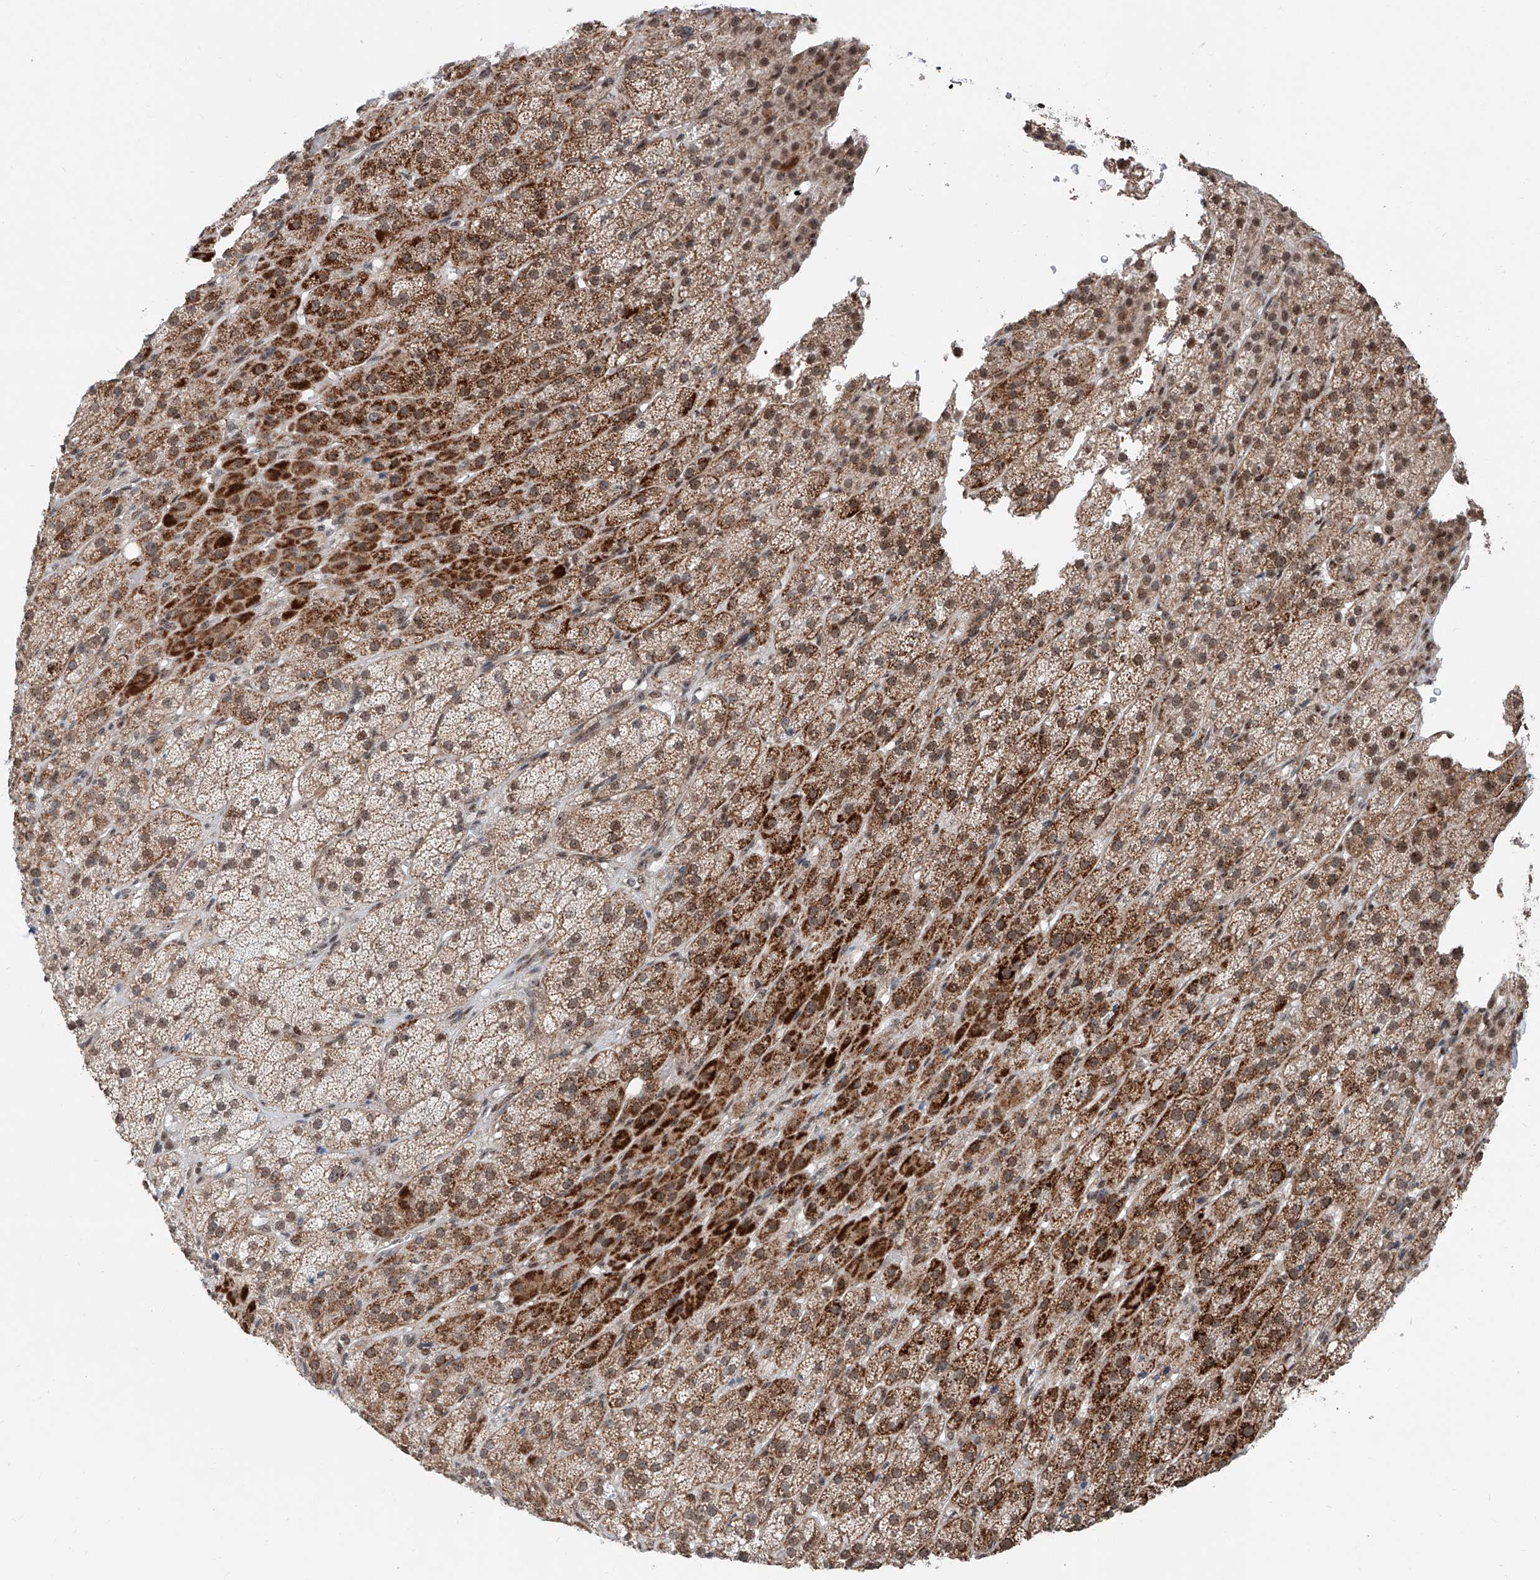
{"staining": {"intensity": "strong", "quantity": "25%-75%", "location": "cytoplasmic/membranous"}, "tissue": "adrenal gland", "cell_type": "Glandular cells", "image_type": "normal", "snomed": [{"axis": "morphology", "description": "Normal tissue, NOS"}, {"axis": "topography", "description": "Adrenal gland"}], "caption": "Approximately 25%-75% of glandular cells in unremarkable human adrenal gland display strong cytoplasmic/membranous protein positivity as visualized by brown immunohistochemical staining.", "gene": "SDE2", "patient": {"sex": "female", "age": 57}}